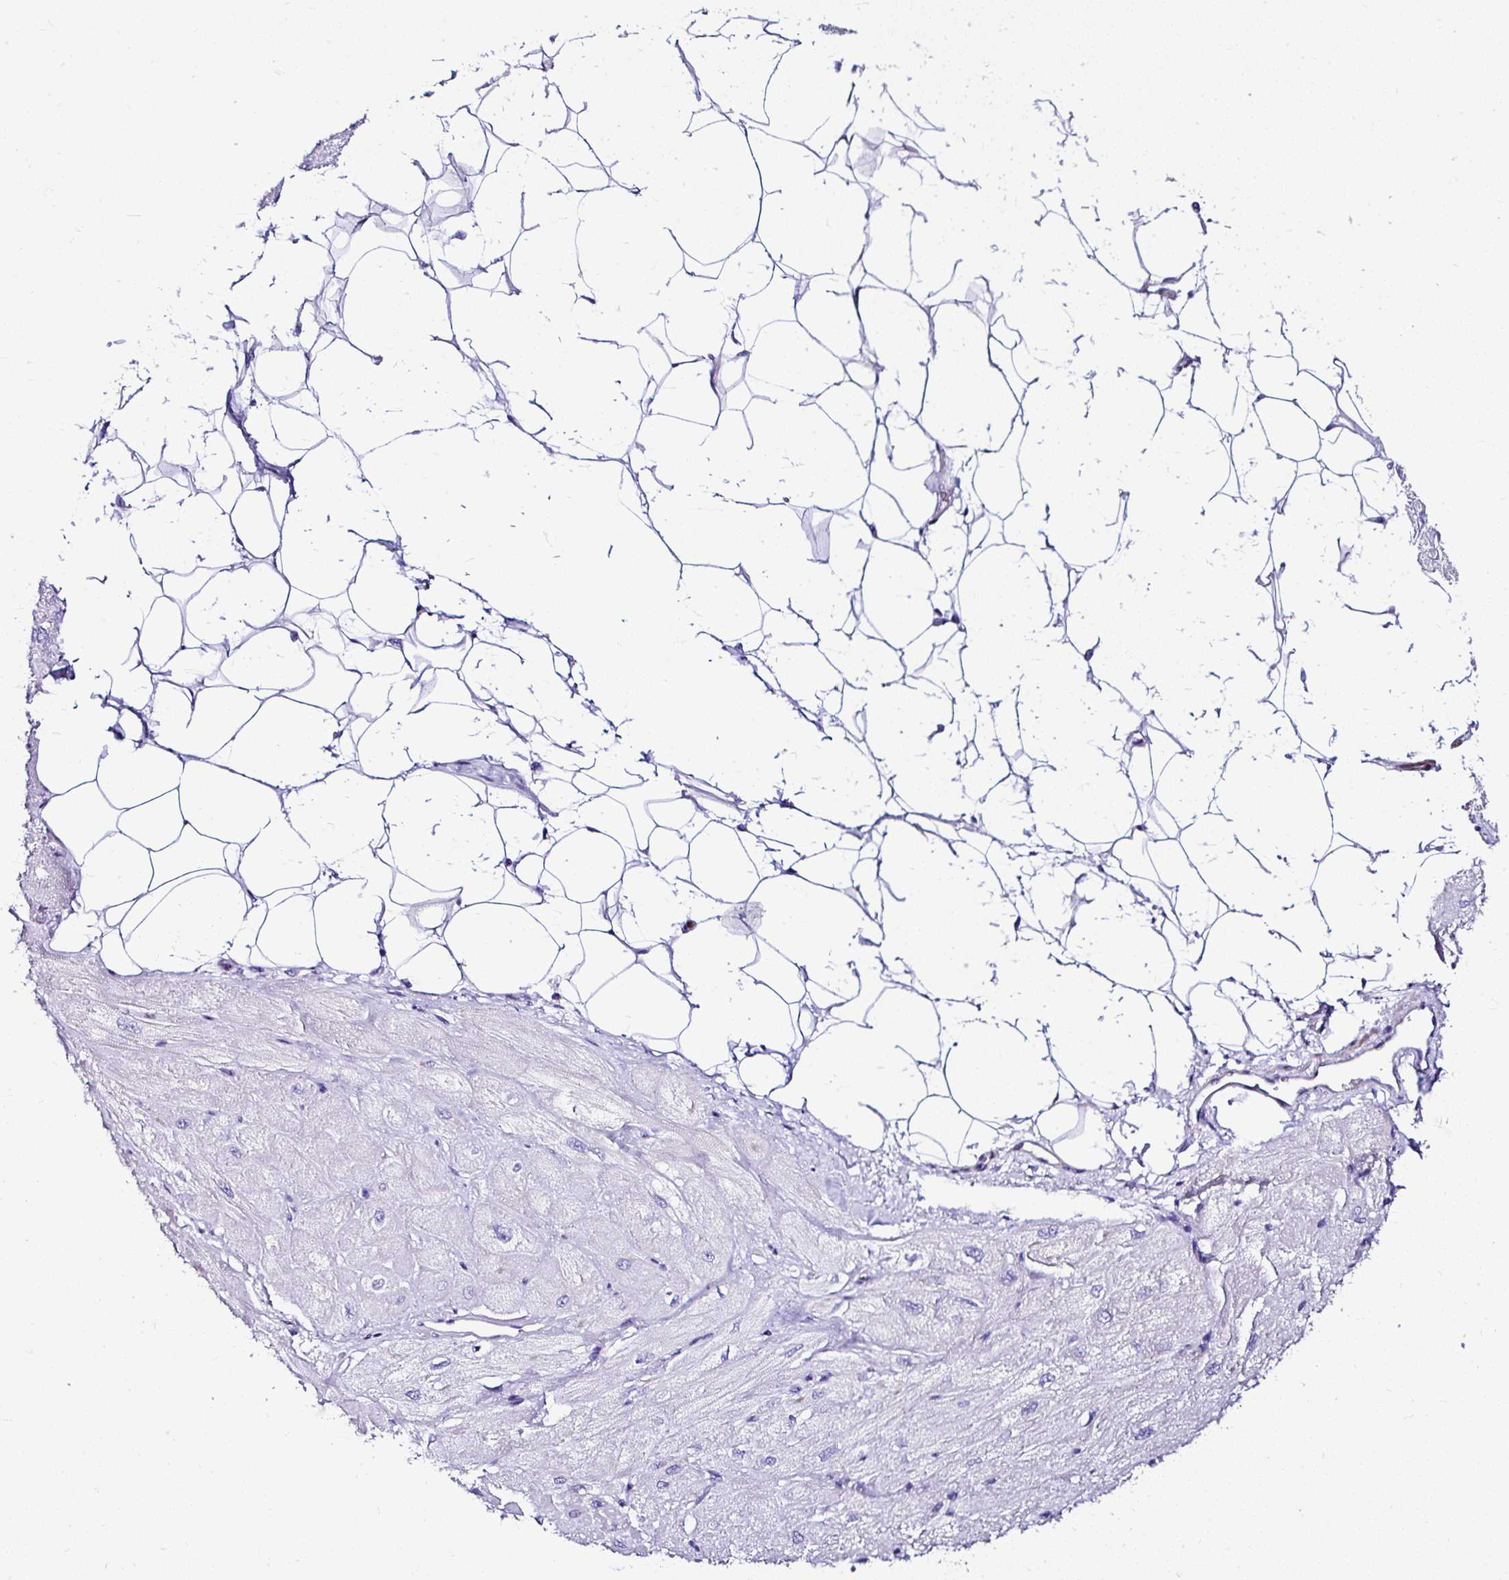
{"staining": {"intensity": "moderate", "quantity": "<25%", "location": "cytoplasmic/membranous"}, "tissue": "heart muscle", "cell_type": "Cardiomyocytes", "image_type": "normal", "snomed": [{"axis": "morphology", "description": "Normal tissue, NOS"}, {"axis": "topography", "description": "Heart"}], "caption": "Heart muscle stained with DAB immunohistochemistry shows low levels of moderate cytoplasmic/membranous positivity in about <25% of cardiomyocytes. (IHC, brightfield microscopy, high magnification).", "gene": "DEPDC5", "patient": {"sex": "male", "age": 62}}